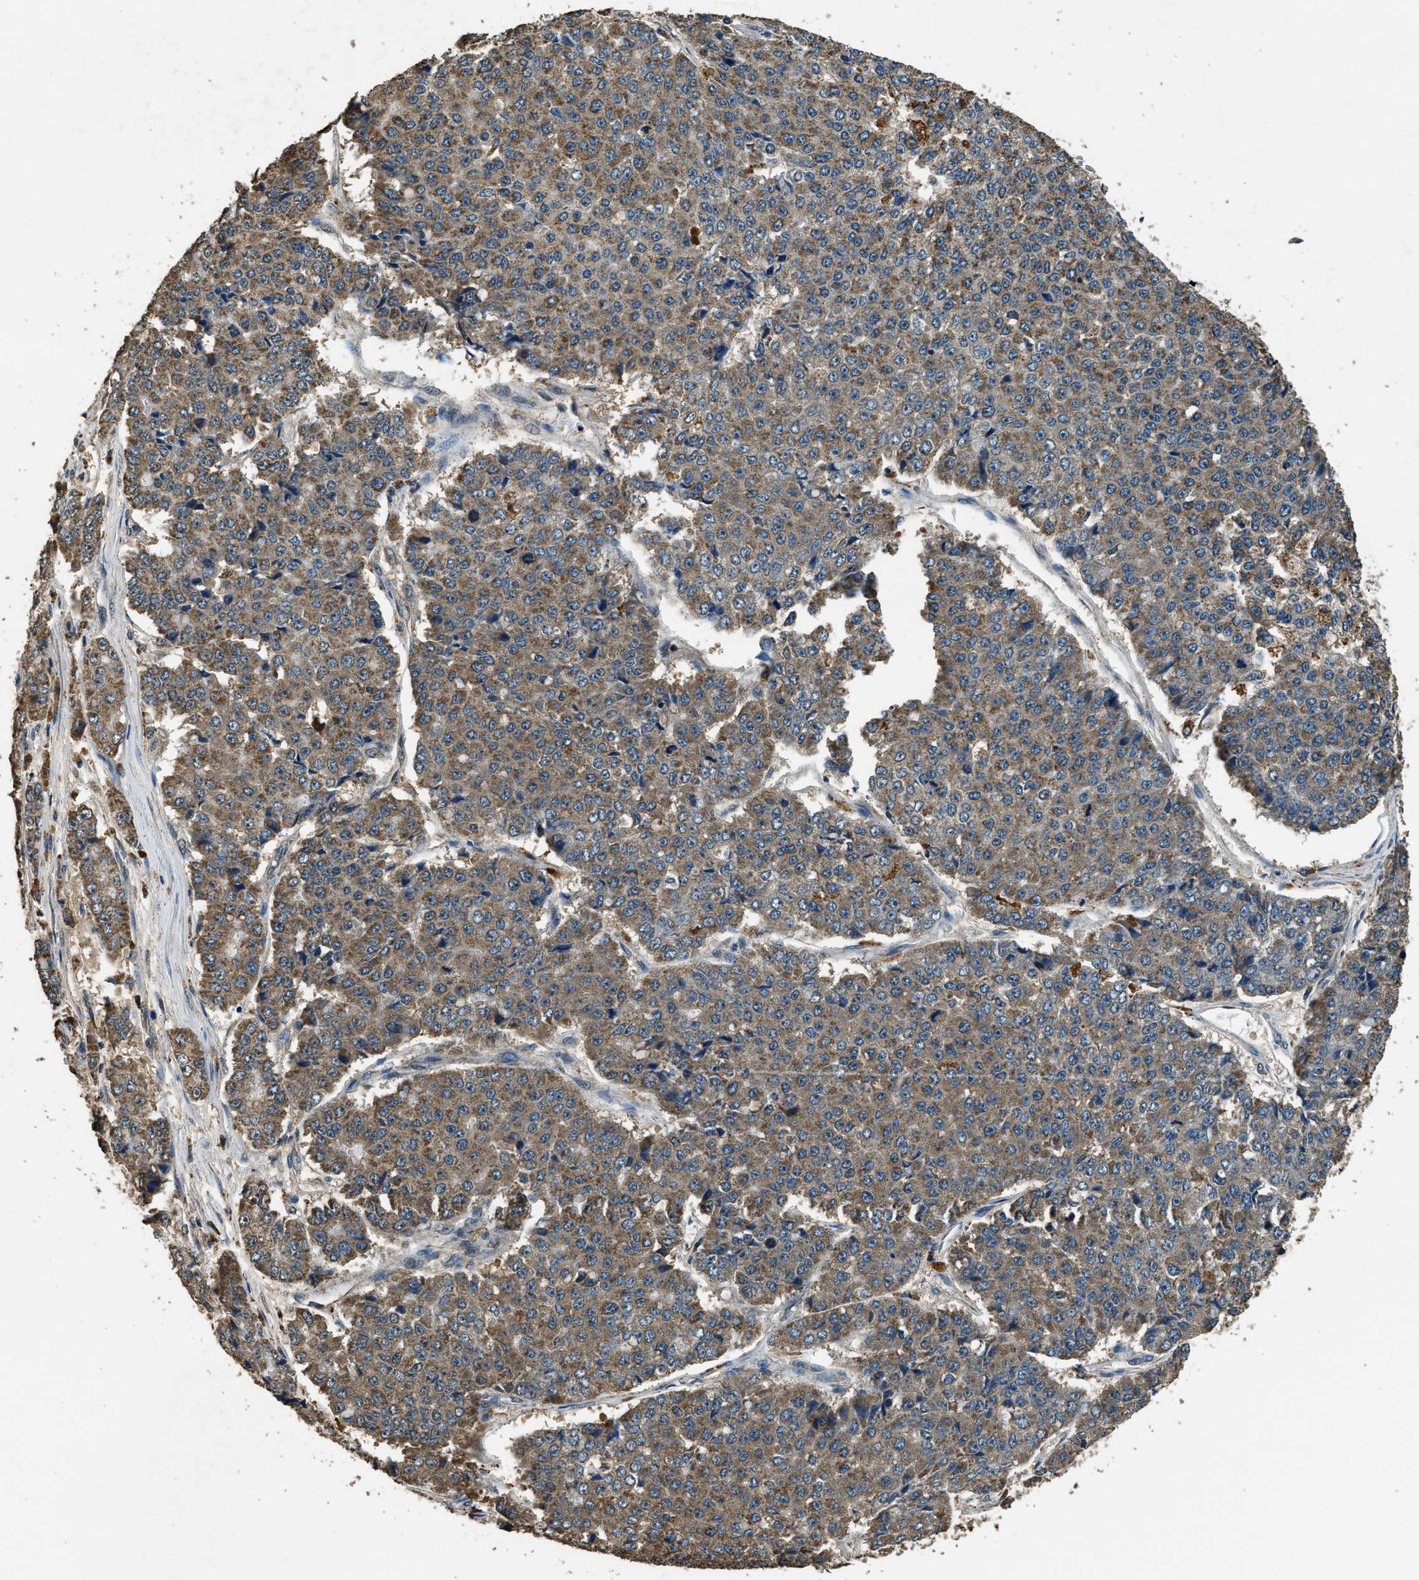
{"staining": {"intensity": "moderate", "quantity": ">75%", "location": "cytoplasmic/membranous"}, "tissue": "pancreatic cancer", "cell_type": "Tumor cells", "image_type": "cancer", "snomed": [{"axis": "morphology", "description": "Adenocarcinoma, NOS"}, {"axis": "topography", "description": "Pancreas"}], "caption": "This photomicrograph displays immunohistochemistry staining of human pancreatic cancer, with medium moderate cytoplasmic/membranous expression in about >75% of tumor cells.", "gene": "SALL3", "patient": {"sex": "male", "age": 50}}